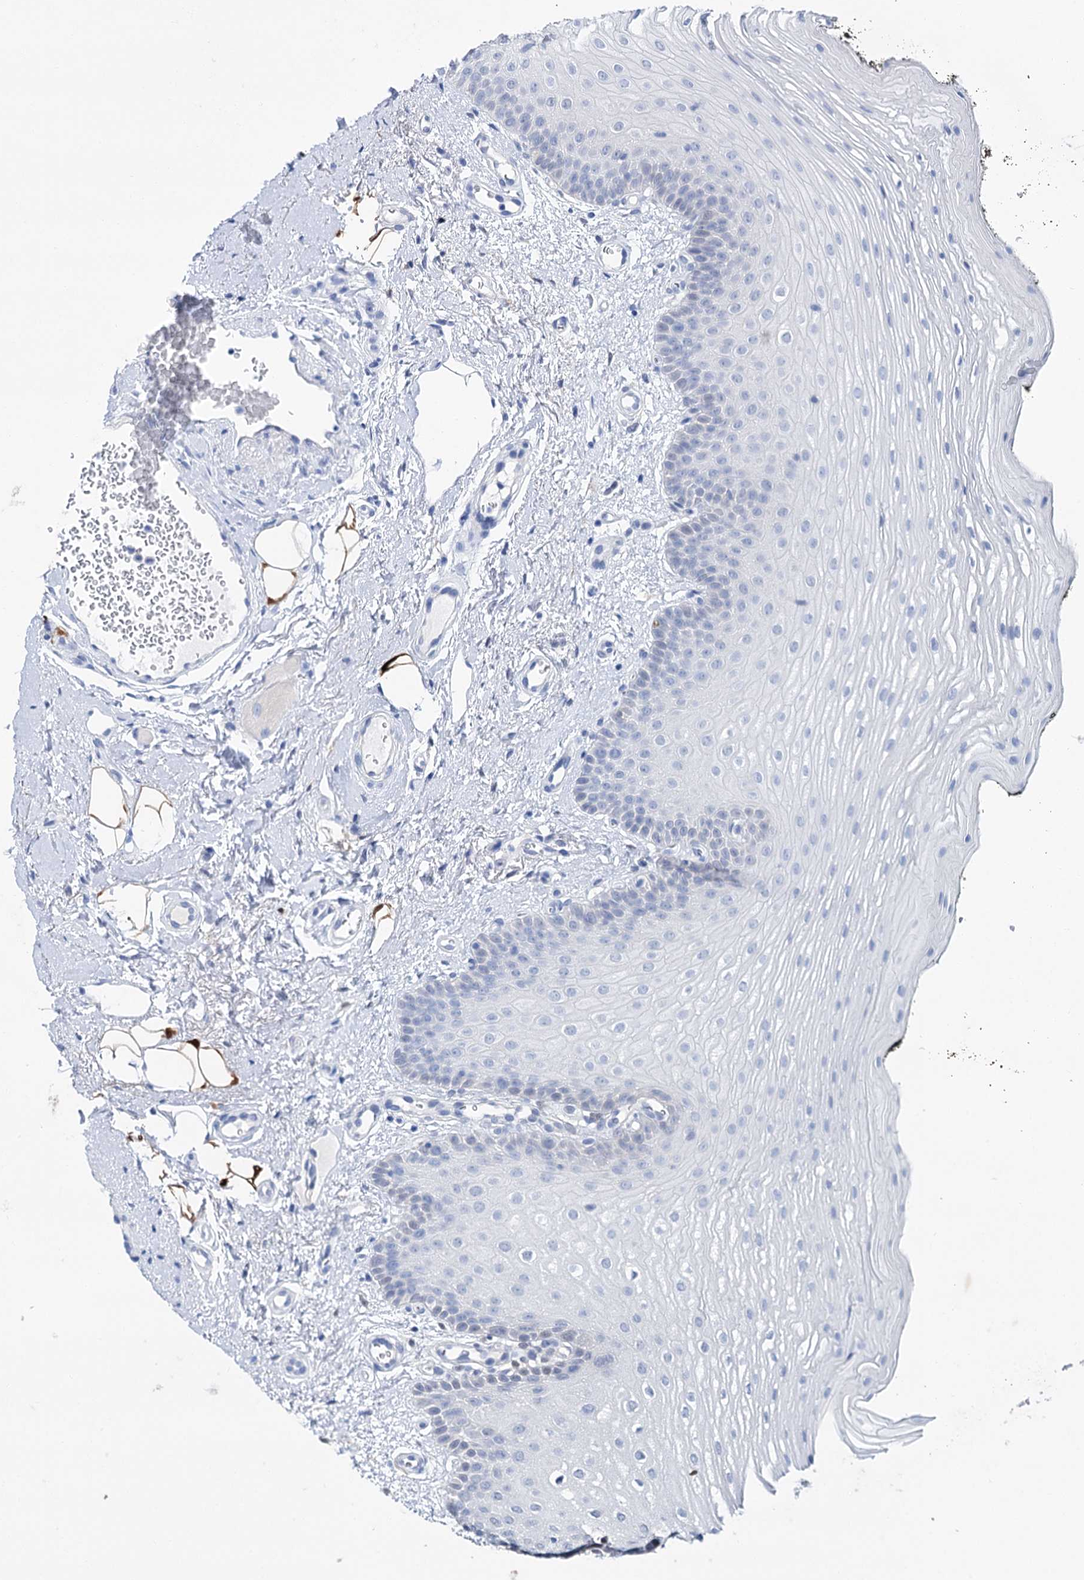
{"staining": {"intensity": "weak", "quantity": "<25%", "location": "cytoplasmic/membranous"}, "tissue": "oral mucosa", "cell_type": "Squamous epithelial cells", "image_type": "normal", "snomed": [{"axis": "morphology", "description": "No evidence of malignacy"}, {"axis": "topography", "description": "Oral tissue"}, {"axis": "topography", "description": "Head-Neck"}], "caption": "Immunohistochemical staining of normal human oral mucosa displays no significant positivity in squamous epithelial cells.", "gene": "LYZL4", "patient": {"sex": "male", "age": 68}}